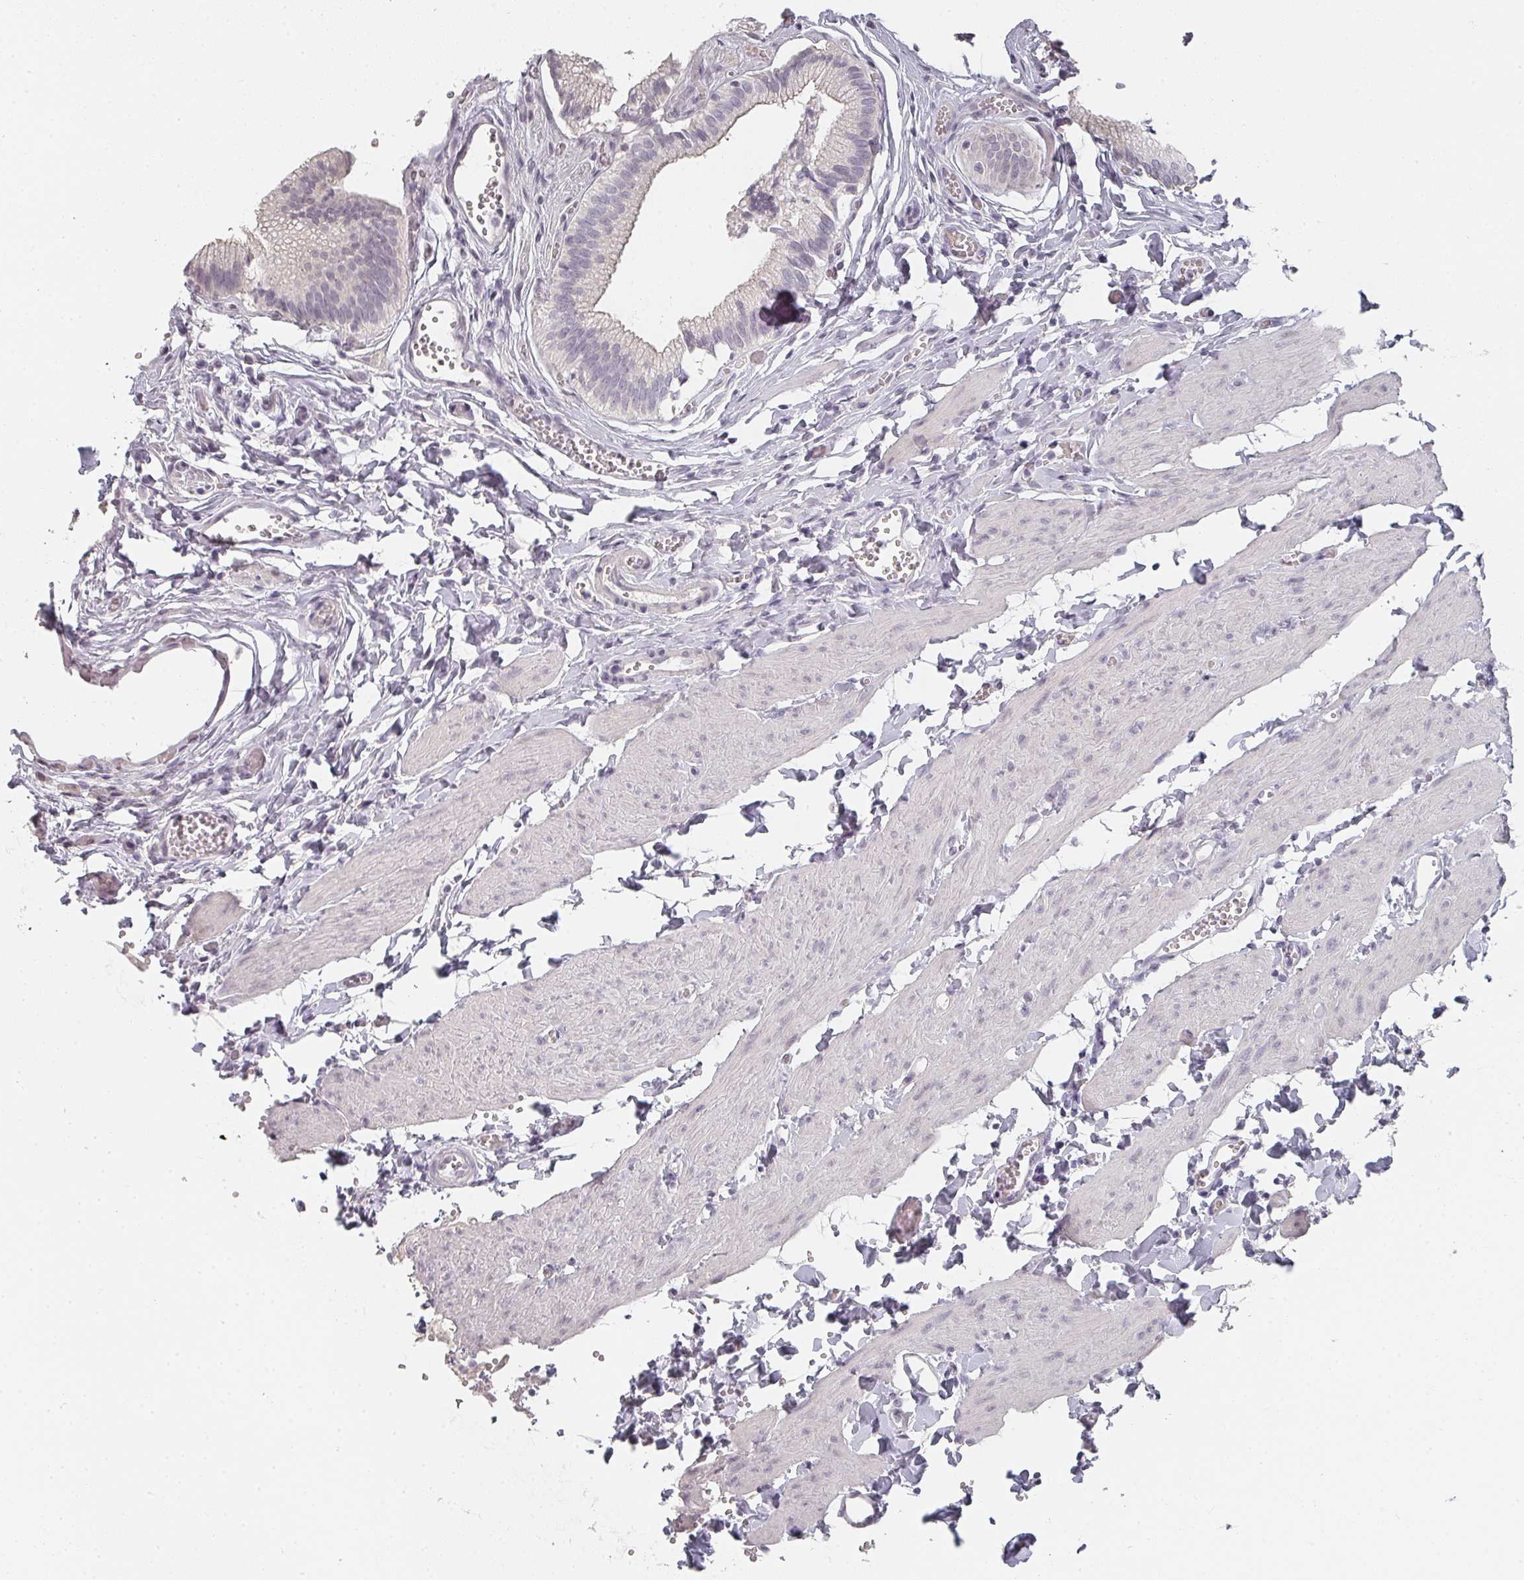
{"staining": {"intensity": "negative", "quantity": "none", "location": "none"}, "tissue": "gallbladder", "cell_type": "Glandular cells", "image_type": "normal", "snomed": [{"axis": "morphology", "description": "Normal tissue, NOS"}, {"axis": "topography", "description": "Gallbladder"}, {"axis": "topography", "description": "Peripheral nerve tissue"}], "caption": "DAB (3,3'-diaminobenzidine) immunohistochemical staining of benign human gallbladder displays no significant staining in glandular cells.", "gene": "SHISA2", "patient": {"sex": "male", "age": 17}}